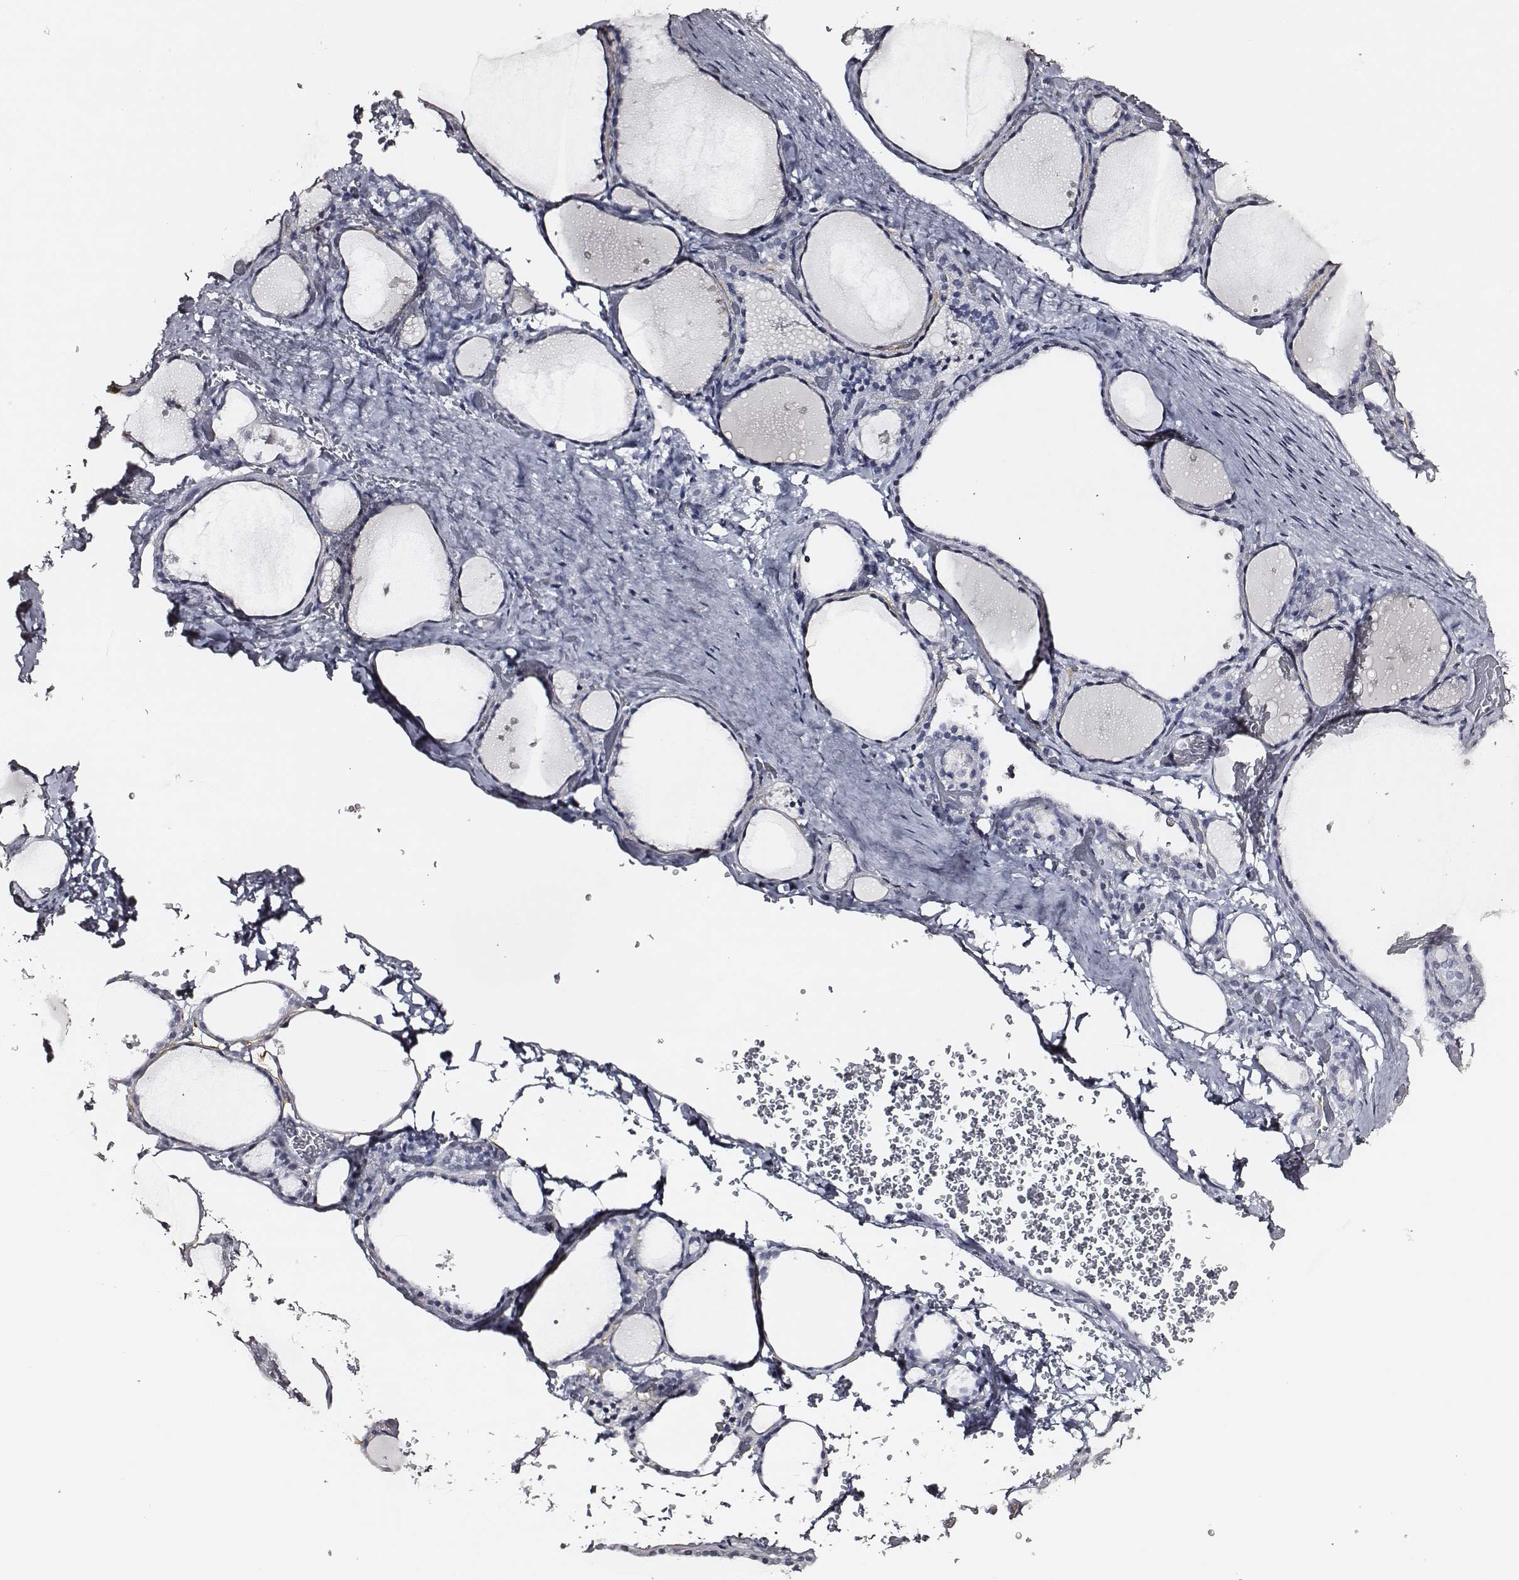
{"staining": {"intensity": "negative", "quantity": "none", "location": "none"}, "tissue": "thyroid gland", "cell_type": "Glandular cells", "image_type": "normal", "snomed": [{"axis": "morphology", "description": "Normal tissue, NOS"}, {"axis": "topography", "description": "Thyroid gland"}], "caption": "DAB (3,3'-diaminobenzidine) immunohistochemical staining of normal thyroid gland exhibits no significant expression in glandular cells. (Brightfield microscopy of DAB (3,3'-diaminobenzidine) immunohistochemistry (IHC) at high magnification).", "gene": "DPEP1", "patient": {"sex": "female", "age": 36}}